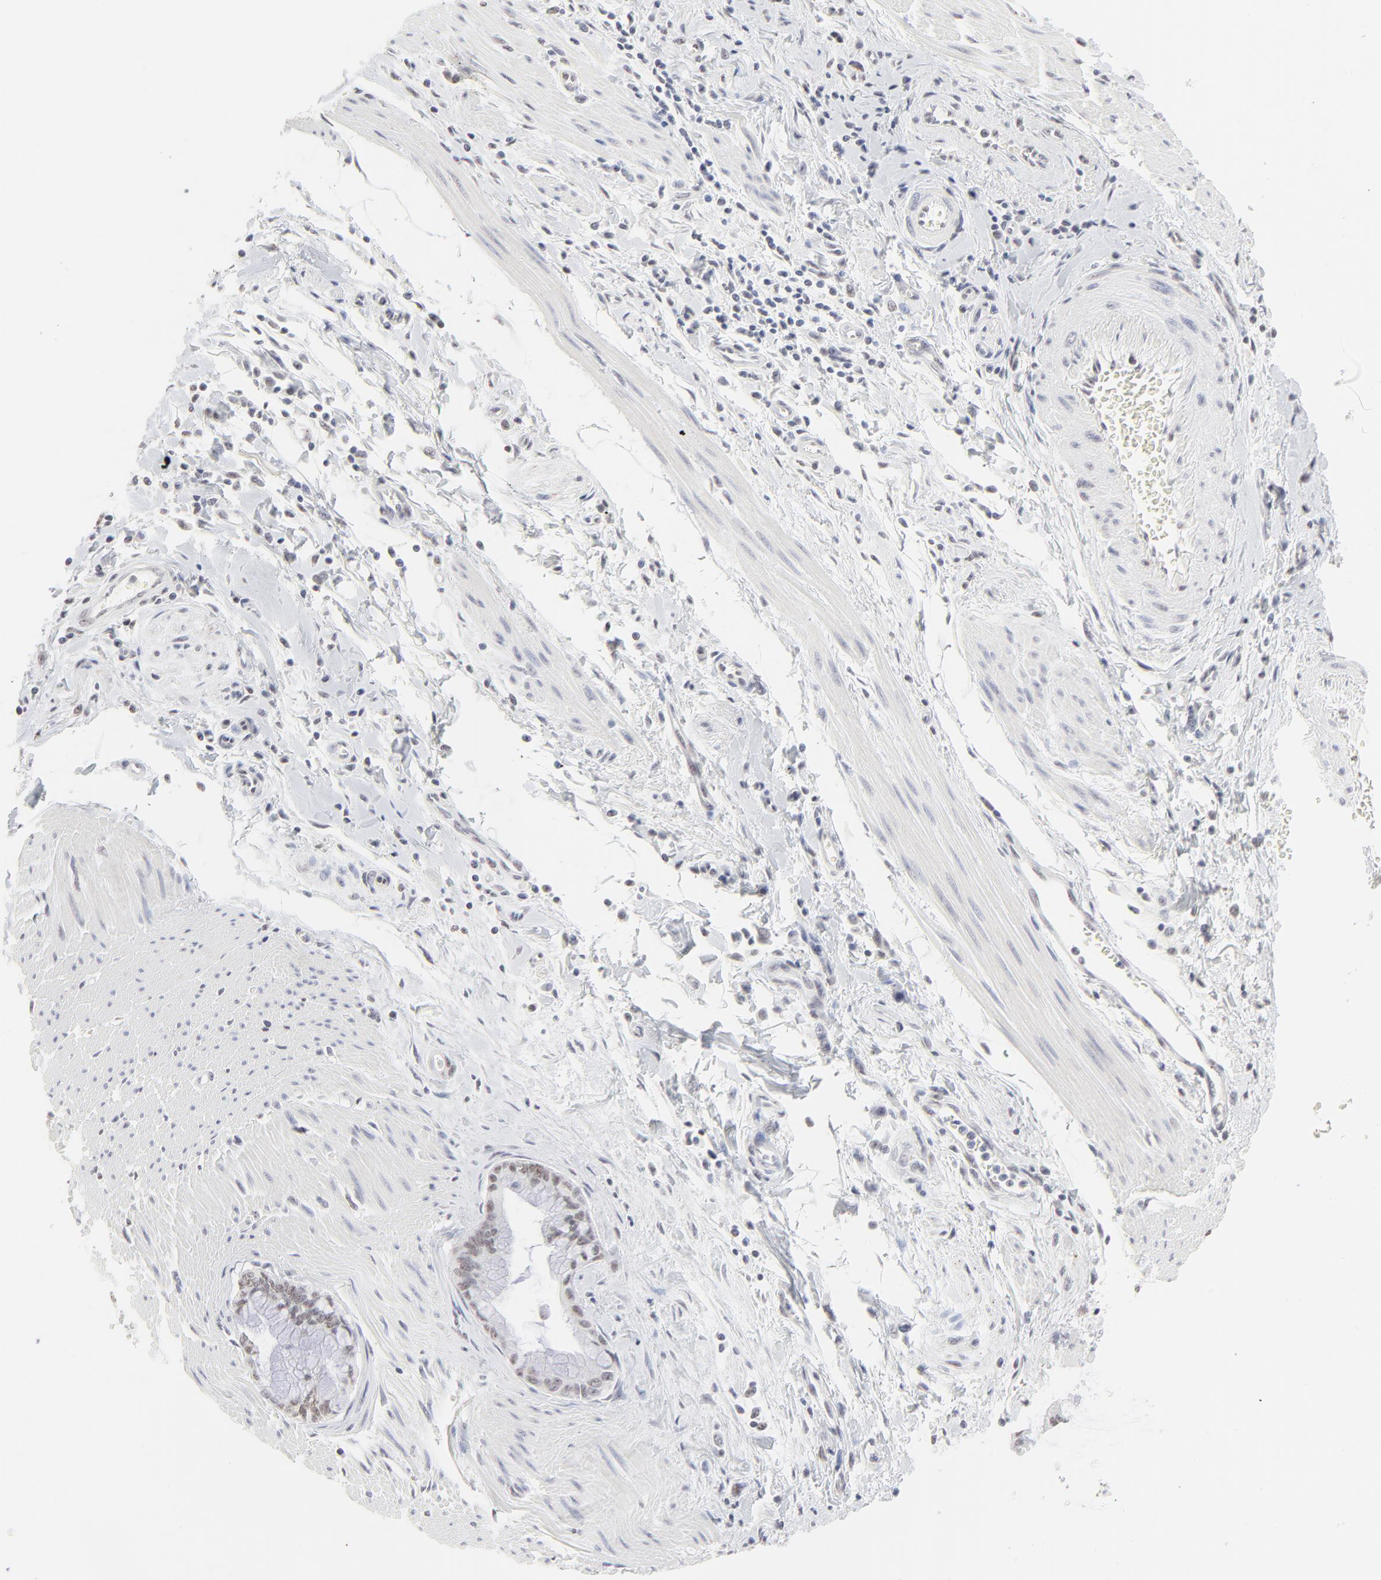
{"staining": {"intensity": "weak", "quantity": "<25%", "location": "nuclear"}, "tissue": "pancreatic cancer", "cell_type": "Tumor cells", "image_type": "cancer", "snomed": [{"axis": "morphology", "description": "Adenocarcinoma, NOS"}, {"axis": "topography", "description": "Pancreas"}], "caption": "Immunohistochemical staining of human pancreatic cancer (adenocarcinoma) exhibits no significant expression in tumor cells.", "gene": "NFIL3", "patient": {"sex": "male", "age": 59}}